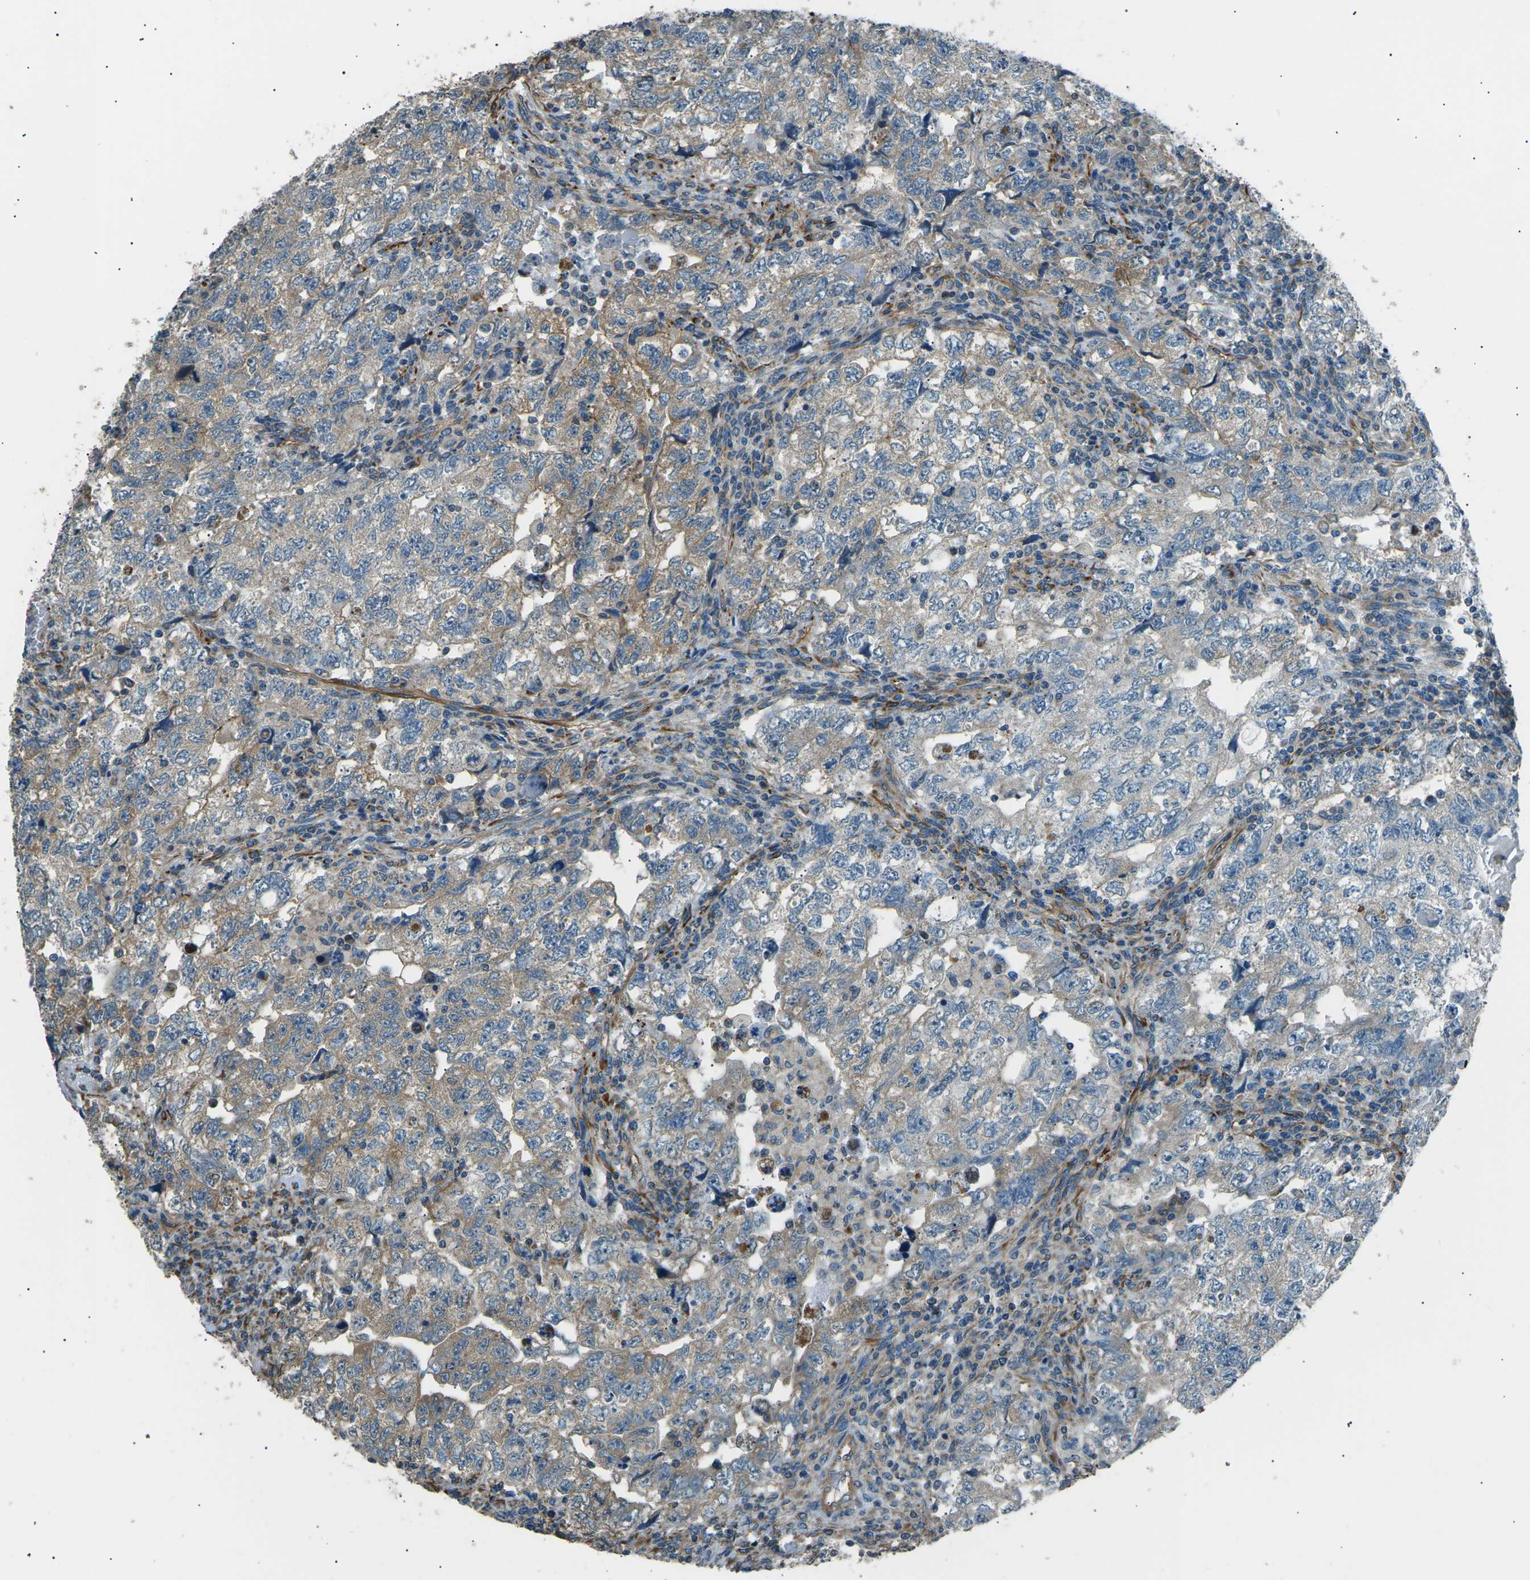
{"staining": {"intensity": "weak", "quantity": ">75%", "location": "cytoplasmic/membranous"}, "tissue": "testis cancer", "cell_type": "Tumor cells", "image_type": "cancer", "snomed": [{"axis": "morphology", "description": "Seminoma, NOS"}, {"axis": "topography", "description": "Testis"}], "caption": "The image demonstrates immunohistochemical staining of seminoma (testis). There is weak cytoplasmic/membranous staining is identified in about >75% of tumor cells.", "gene": "SLK", "patient": {"sex": "male", "age": 22}}